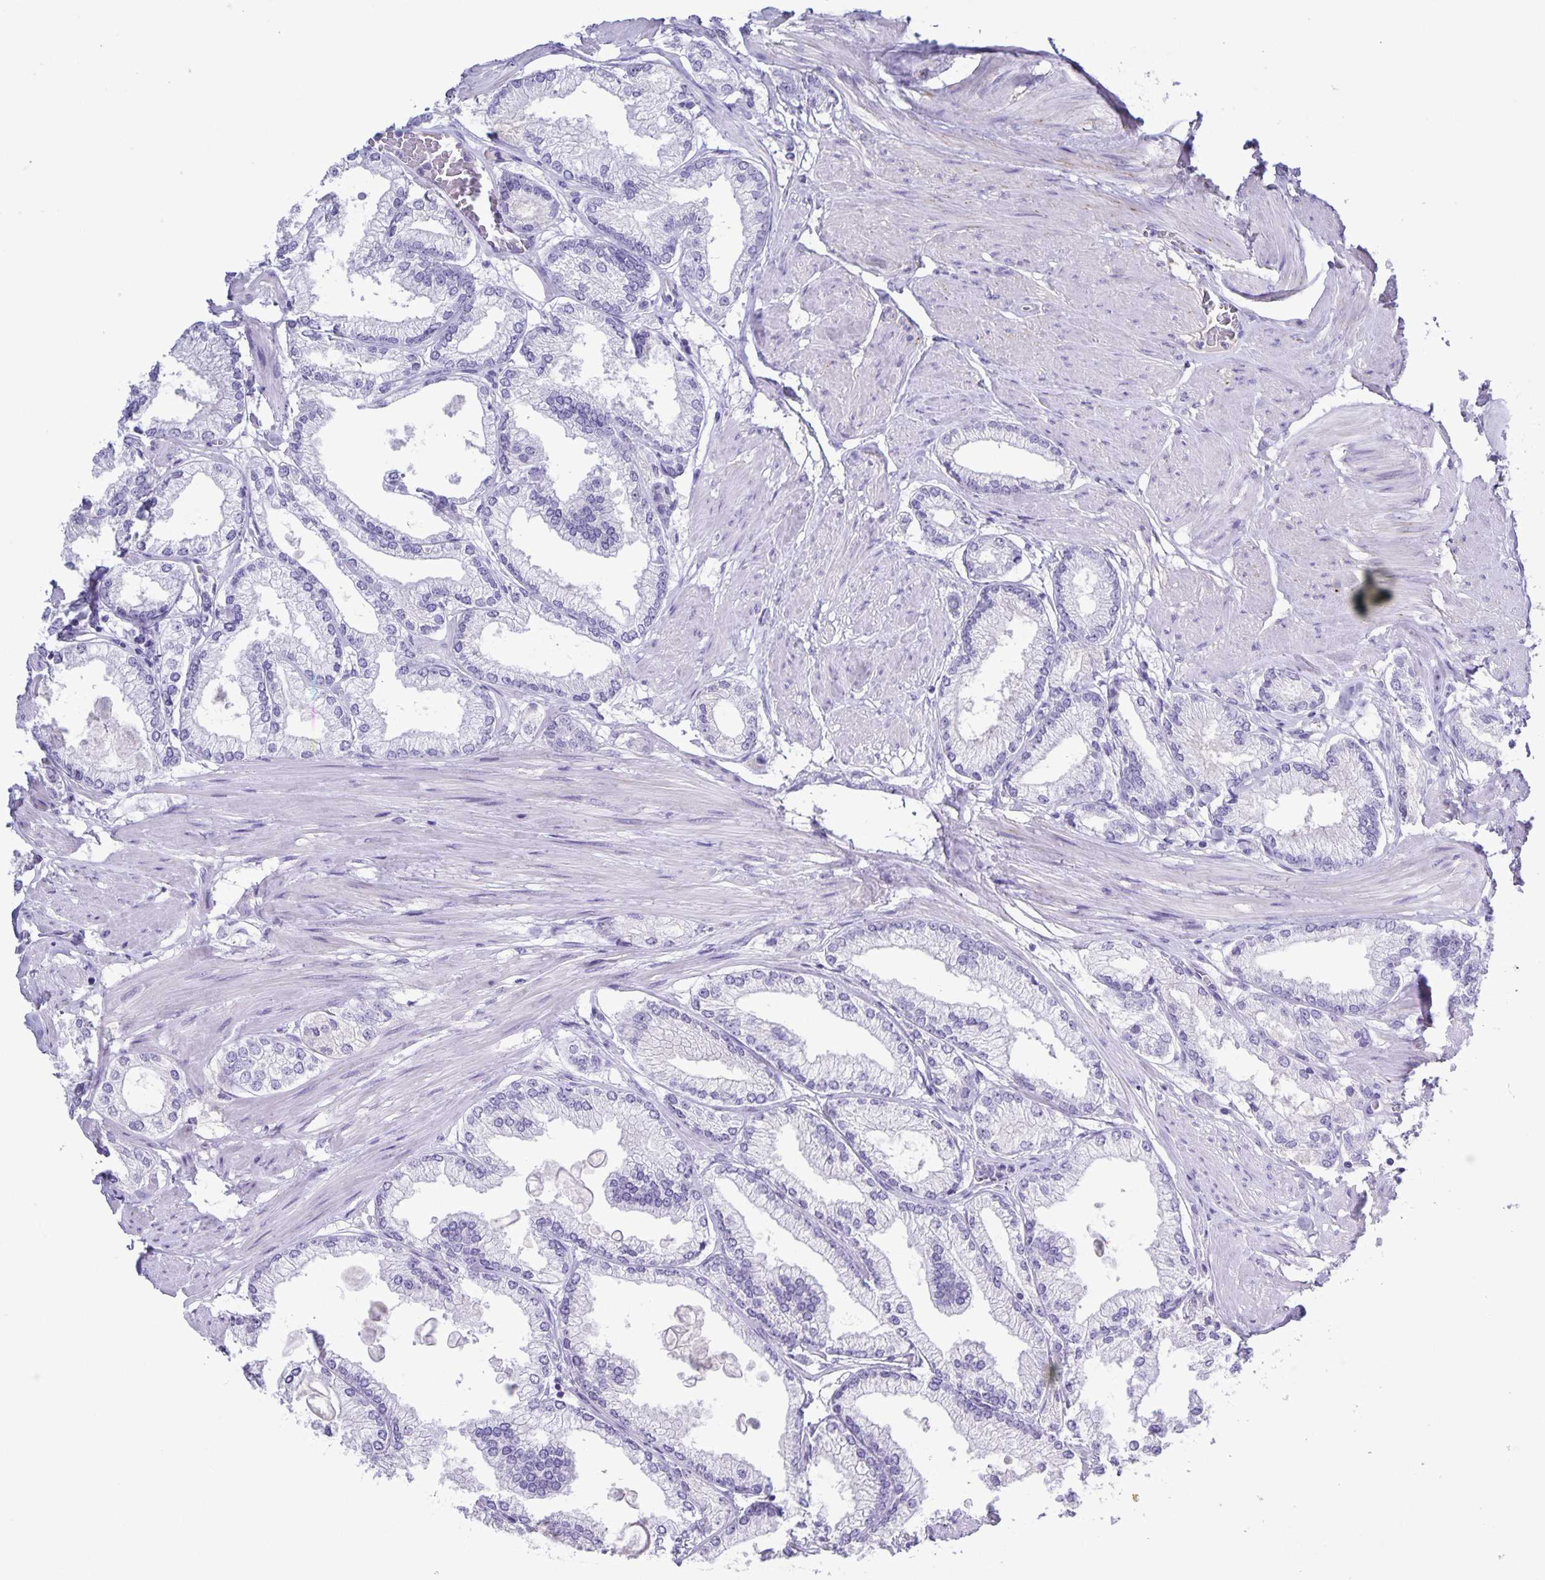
{"staining": {"intensity": "negative", "quantity": "none", "location": "none"}, "tissue": "prostate cancer", "cell_type": "Tumor cells", "image_type": "cancer", "snomed": [{"axis": "morphology", "description": "Adenocarcinoma, High grade"}, {"axis": "topography", "description": "Prostate"}], "caption": "This is an immunohistochemistry (IHC) micrograph of prostate high-grade adenocarcinoma. There is no staining in tumor cells.", "gene": "UBQLN3", "patient": {"sex": "male", "age": 68}}